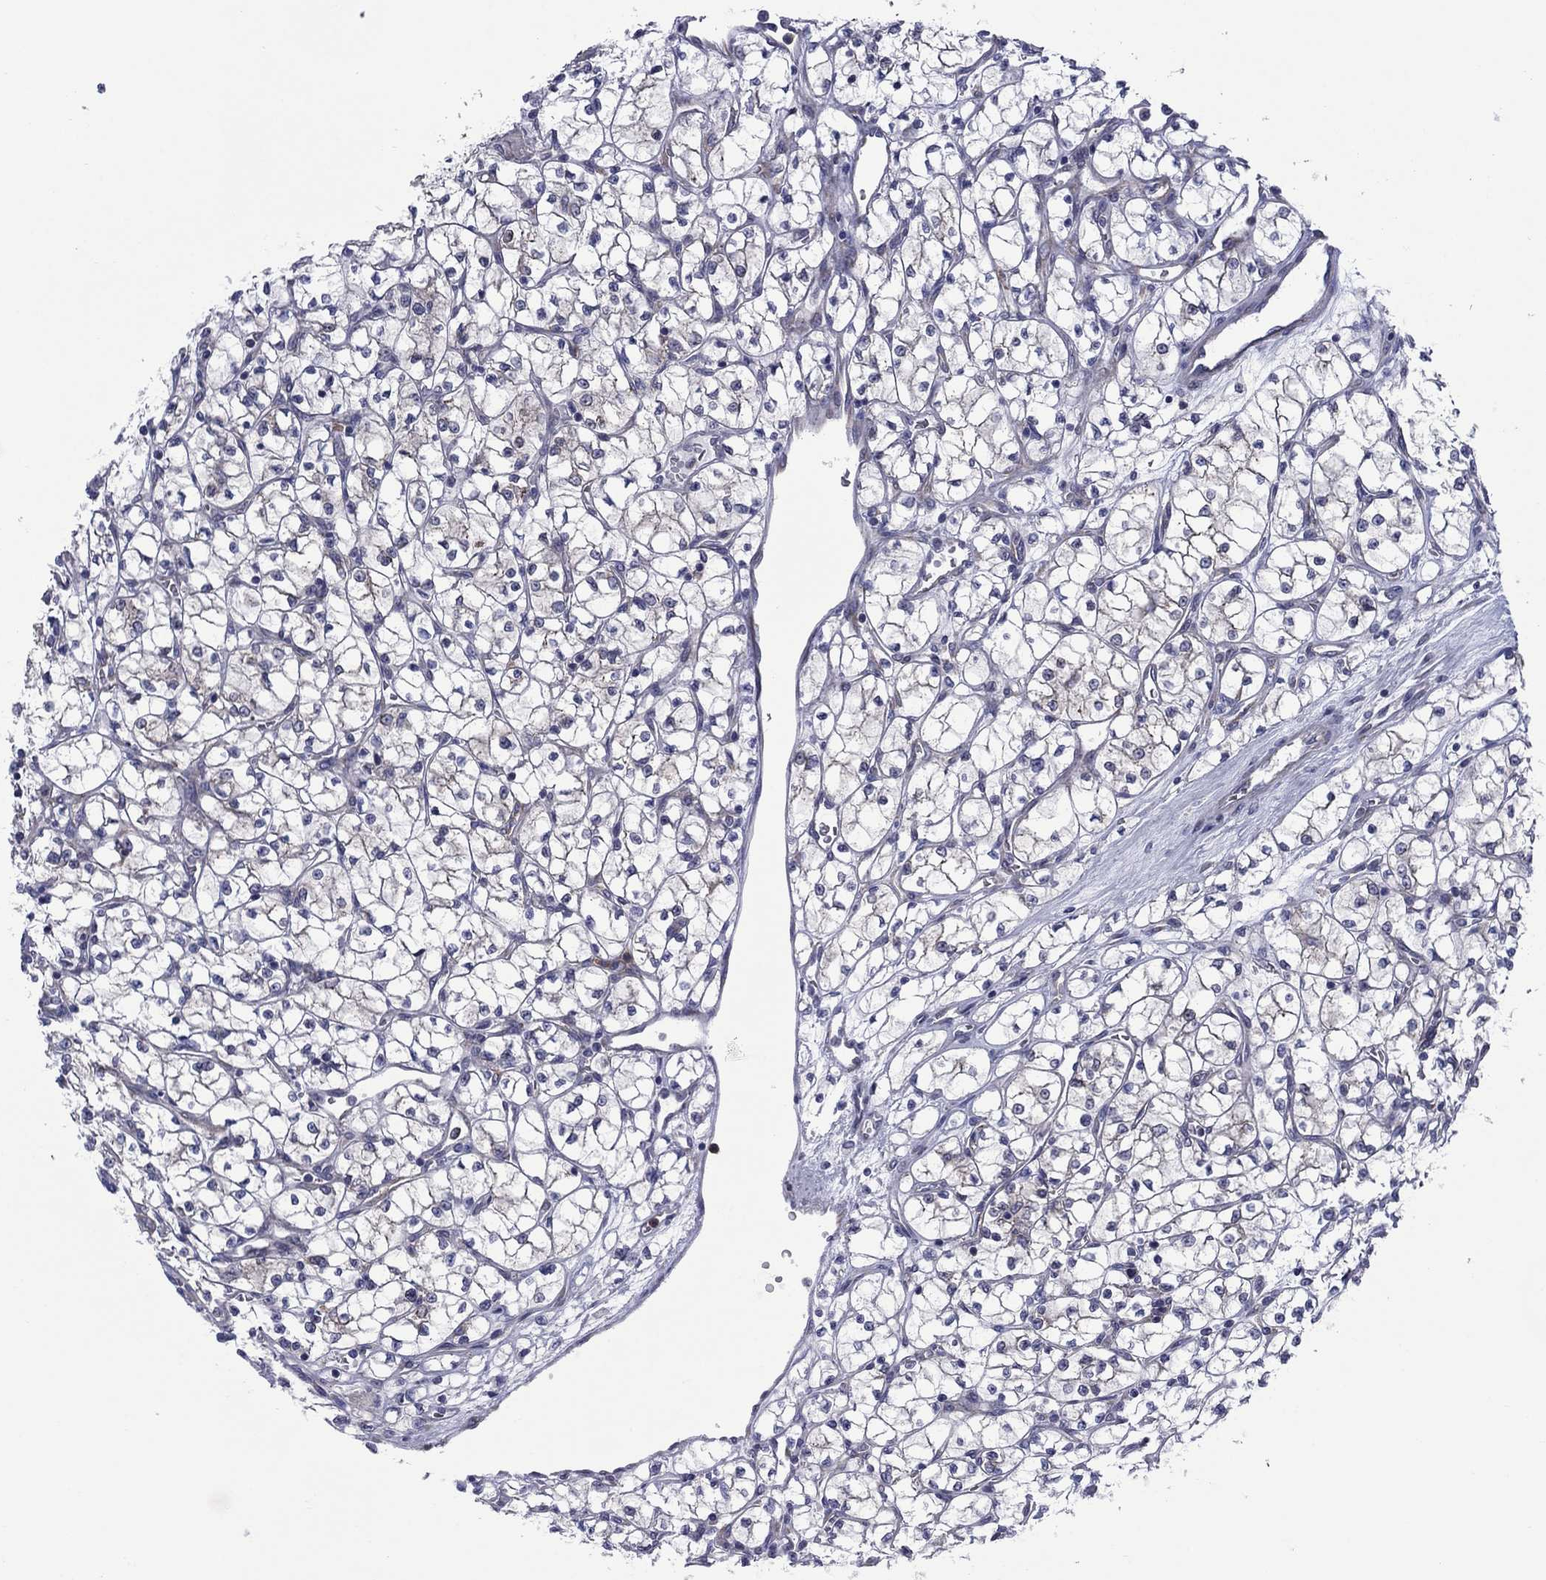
{"staining": {"intensity": "negative", "quantity": "none", "location": "none"}, "tissue": "renal cancer", "cell_type": "Tumor cells", "image_type": "cancer", "snomed": [{"axis": "morphology", "description": "Adenocarcinoma, NOS"}, {"axis": "topography", "description": "Kidney"}], "caption": "Immunohistochemical staining of human renal adenocarcinoma shows no significant expression in tumor cells.", "gene": "GPR155", "patient": {"sex": "female", "age": 64}}